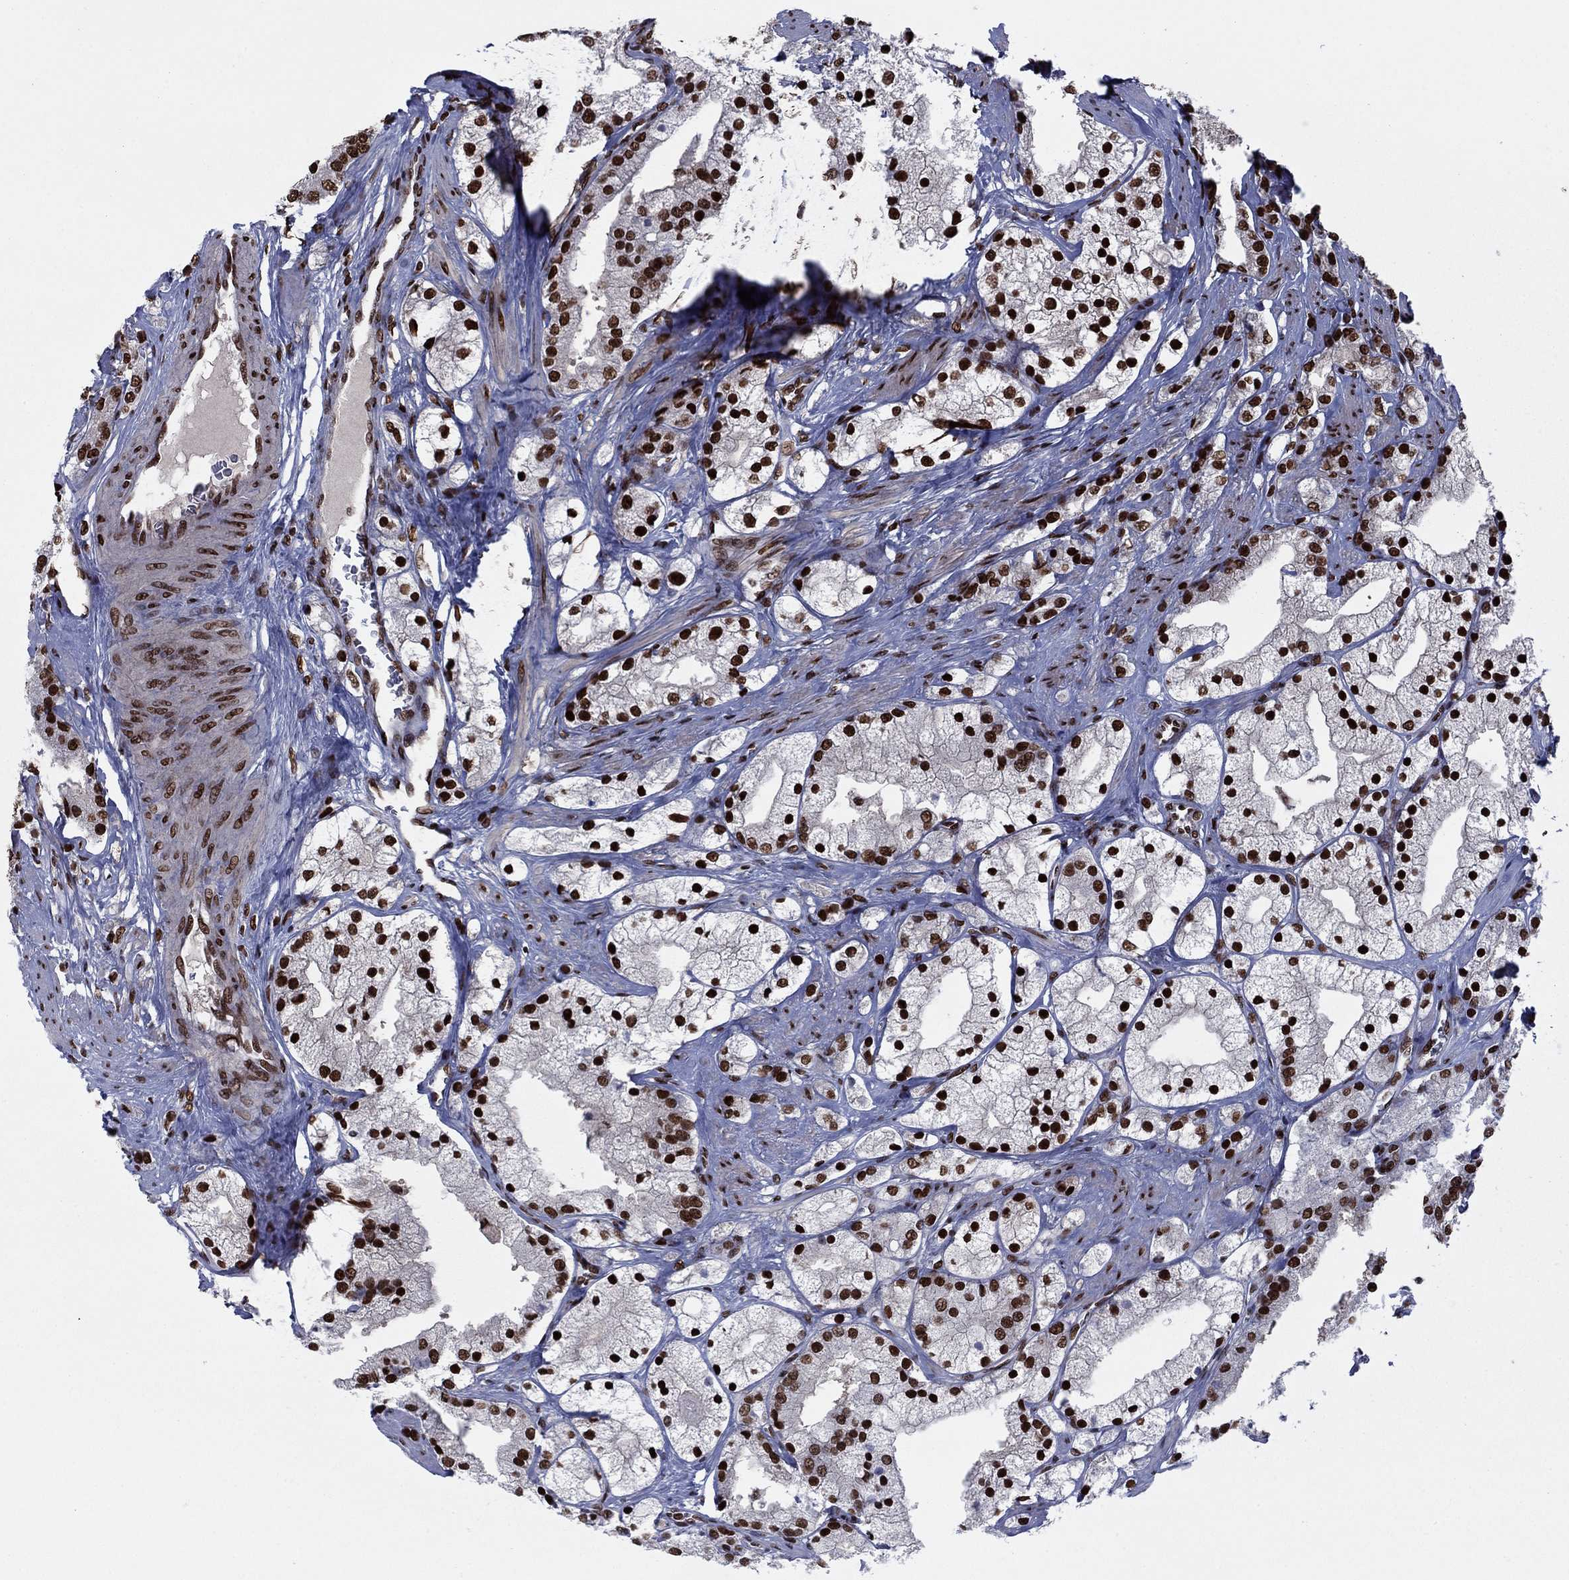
{"staining": {"intensity": "strong", "quantity": ">75%", "location": "nuclear"}, "tissue": "prostate cancer", "cell_type": "Tumor cells", "image_type": "cancer", "snomed": [{"axis": "morphology", "description": "Adenocarcinoma, NOS"}, {"axis": "topography", "description": "Prostate and seminal vesicle, NOS"}, {"axis": "topography", "description": "Prostate"}], "caption": "Prostate adenocarcinoma tissue demonstrates strong nuclear staining in approximately >75% of tumor cells", "gene": "USP54", "patient": {"sex": "male", "age": 67}}